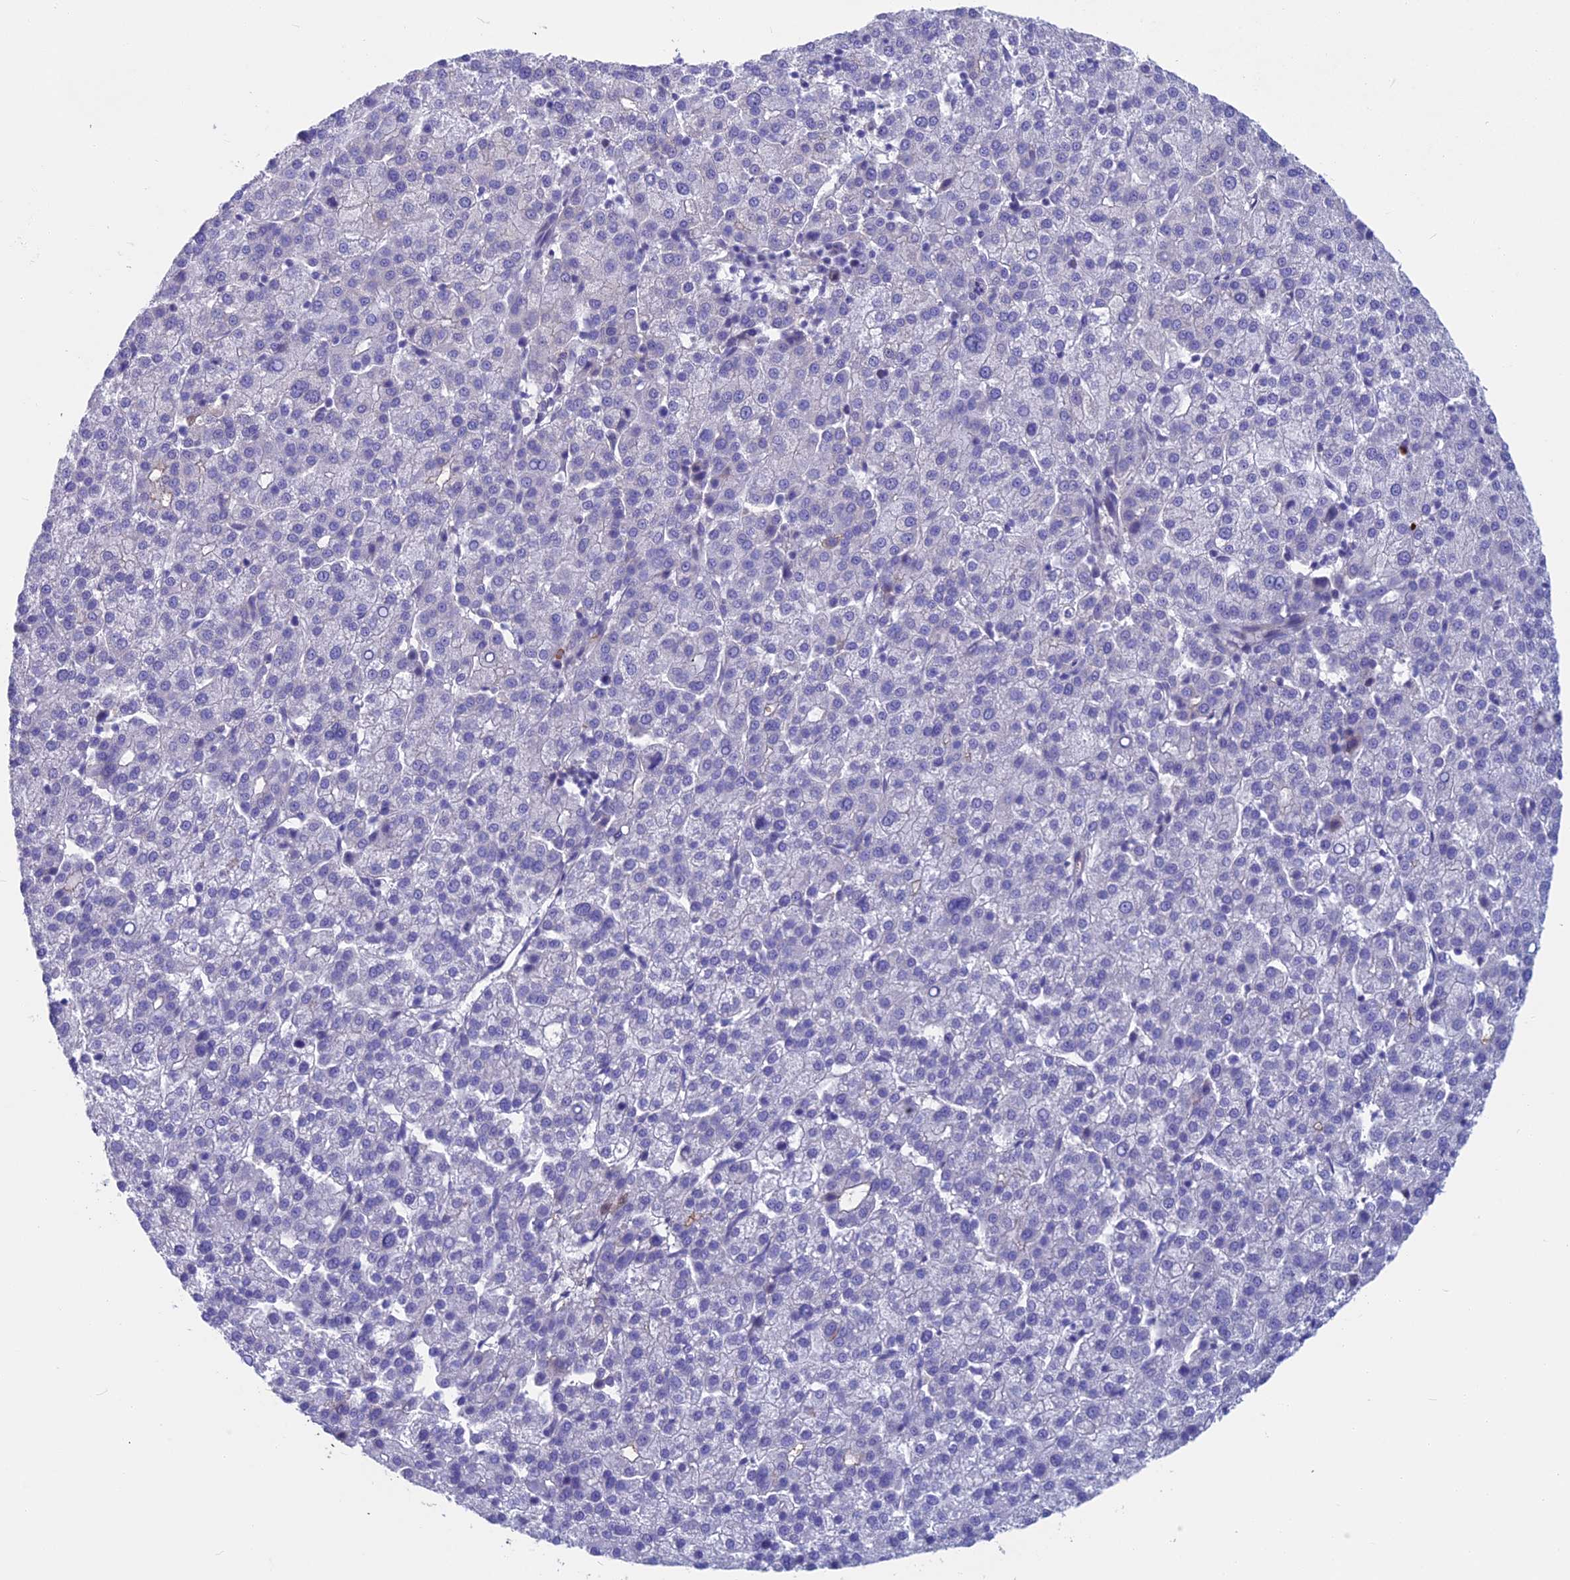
{"staining": {"intensity": "negative", "quantity": "none", "location": "none"}, "tissue": "liver cancer", "cell_type": "Tumor cells", "image_type": "cancer", "snomed": [{"axis": "morphology", "description": "Carcinoma, Hepatocellular, NOS"}, {"axis": "topography", "description": "Liver"}], "caption": "The histopathology image shows no significant positivity in tumor cells of liver cancer (hepatocellular carcinoma).", "gene": "SNAP91", "patient": {"sex": "female", "age": 58}}